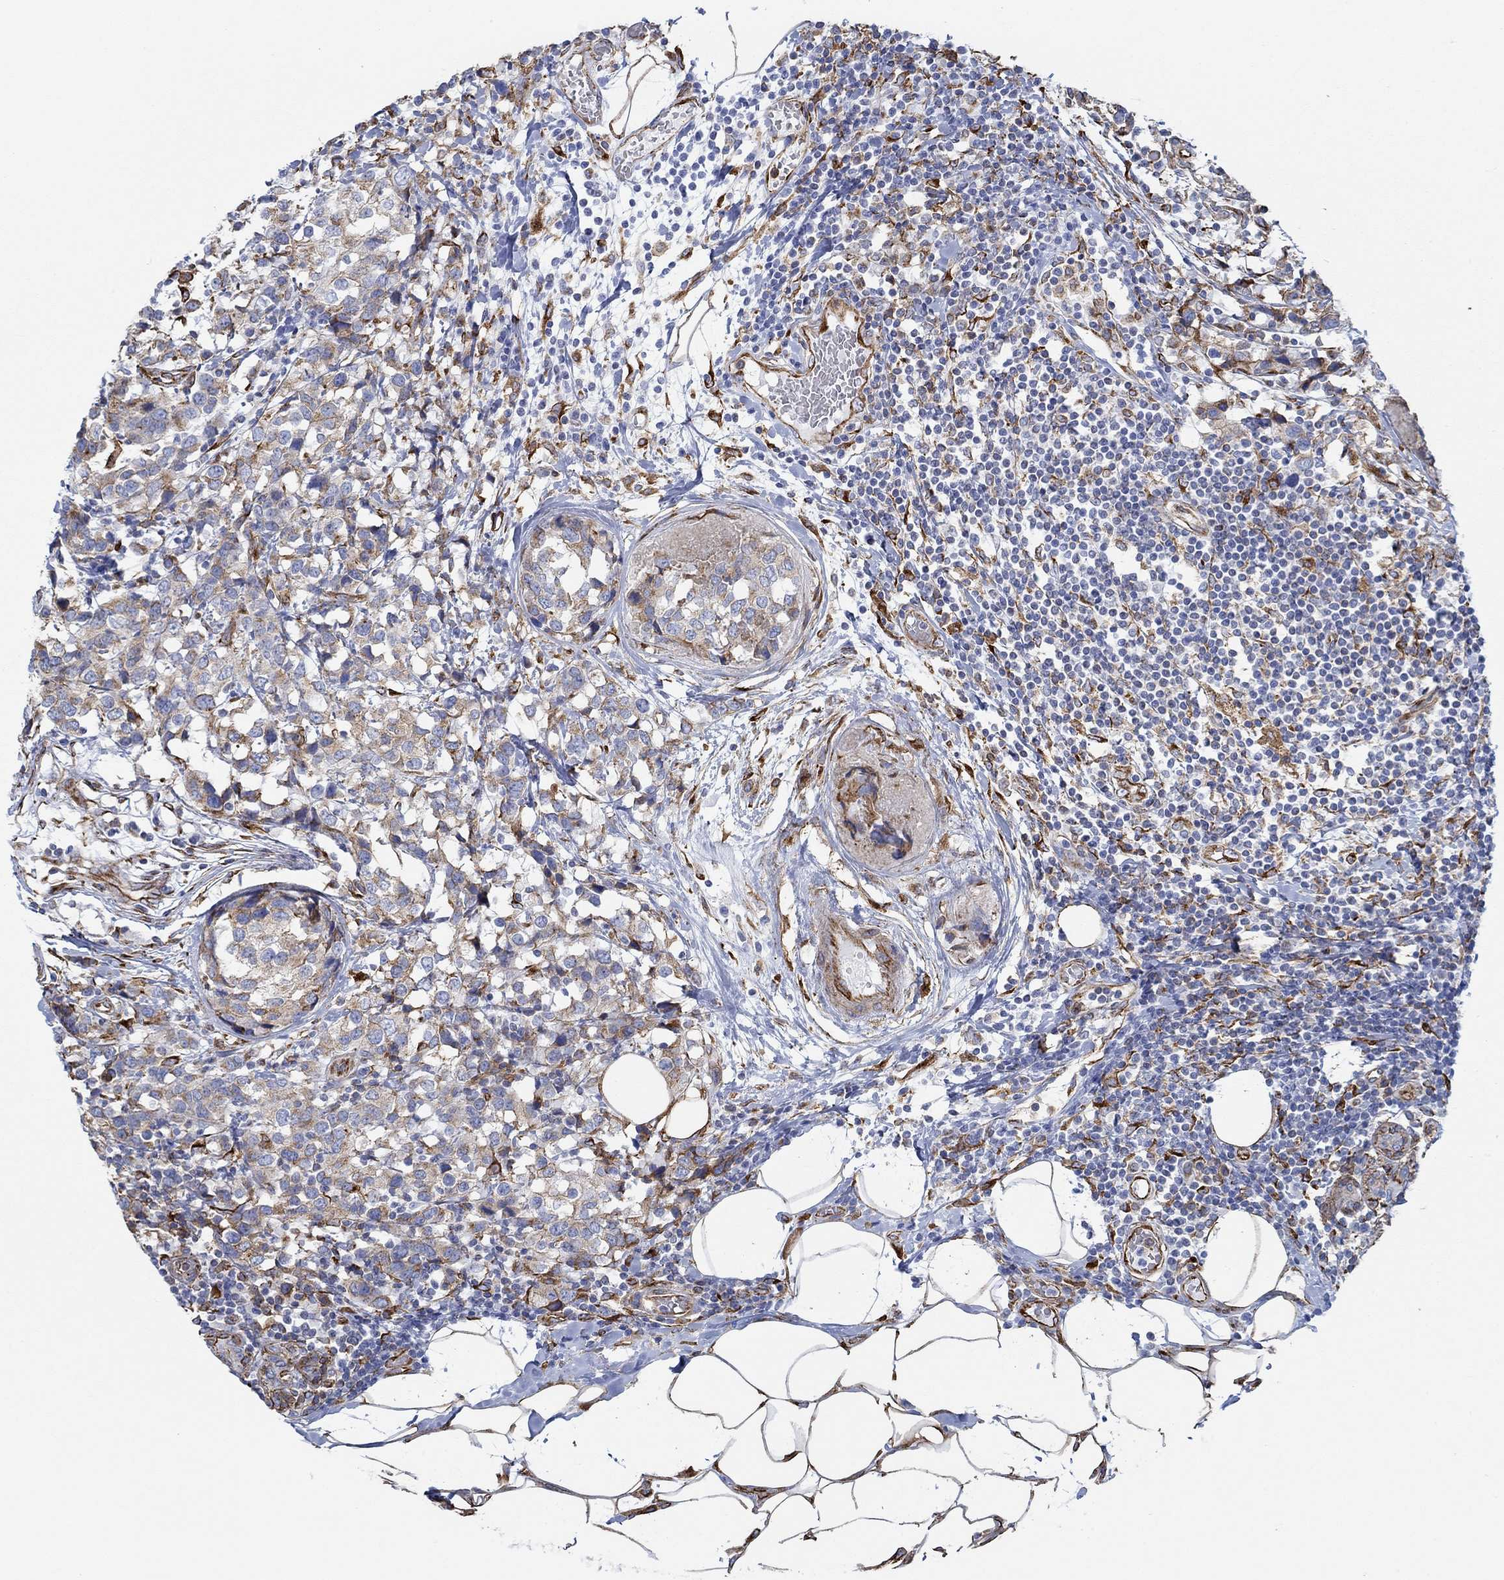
{"staining": {"intensity": "strong", "quantity": "<25%", "location": "cytoplasmic/membranous"}, "tissue": "breast cancer", "cell_type": "Tumor cells", "image_type": "cancer", "snomed": [{"axis": "morphology", "description": "Lobular carcinoma"}, {"axis": "topography", "description": "Breast"}], "caption": "Brown immunohistochemical staining in human breast cancer (lobular carcinoma) exhibits strong cytoplasmic/membranous positivity in about <25% of tumor cells.", "gene": "STC2", "patient": {"sex": "female", "age": 59}}